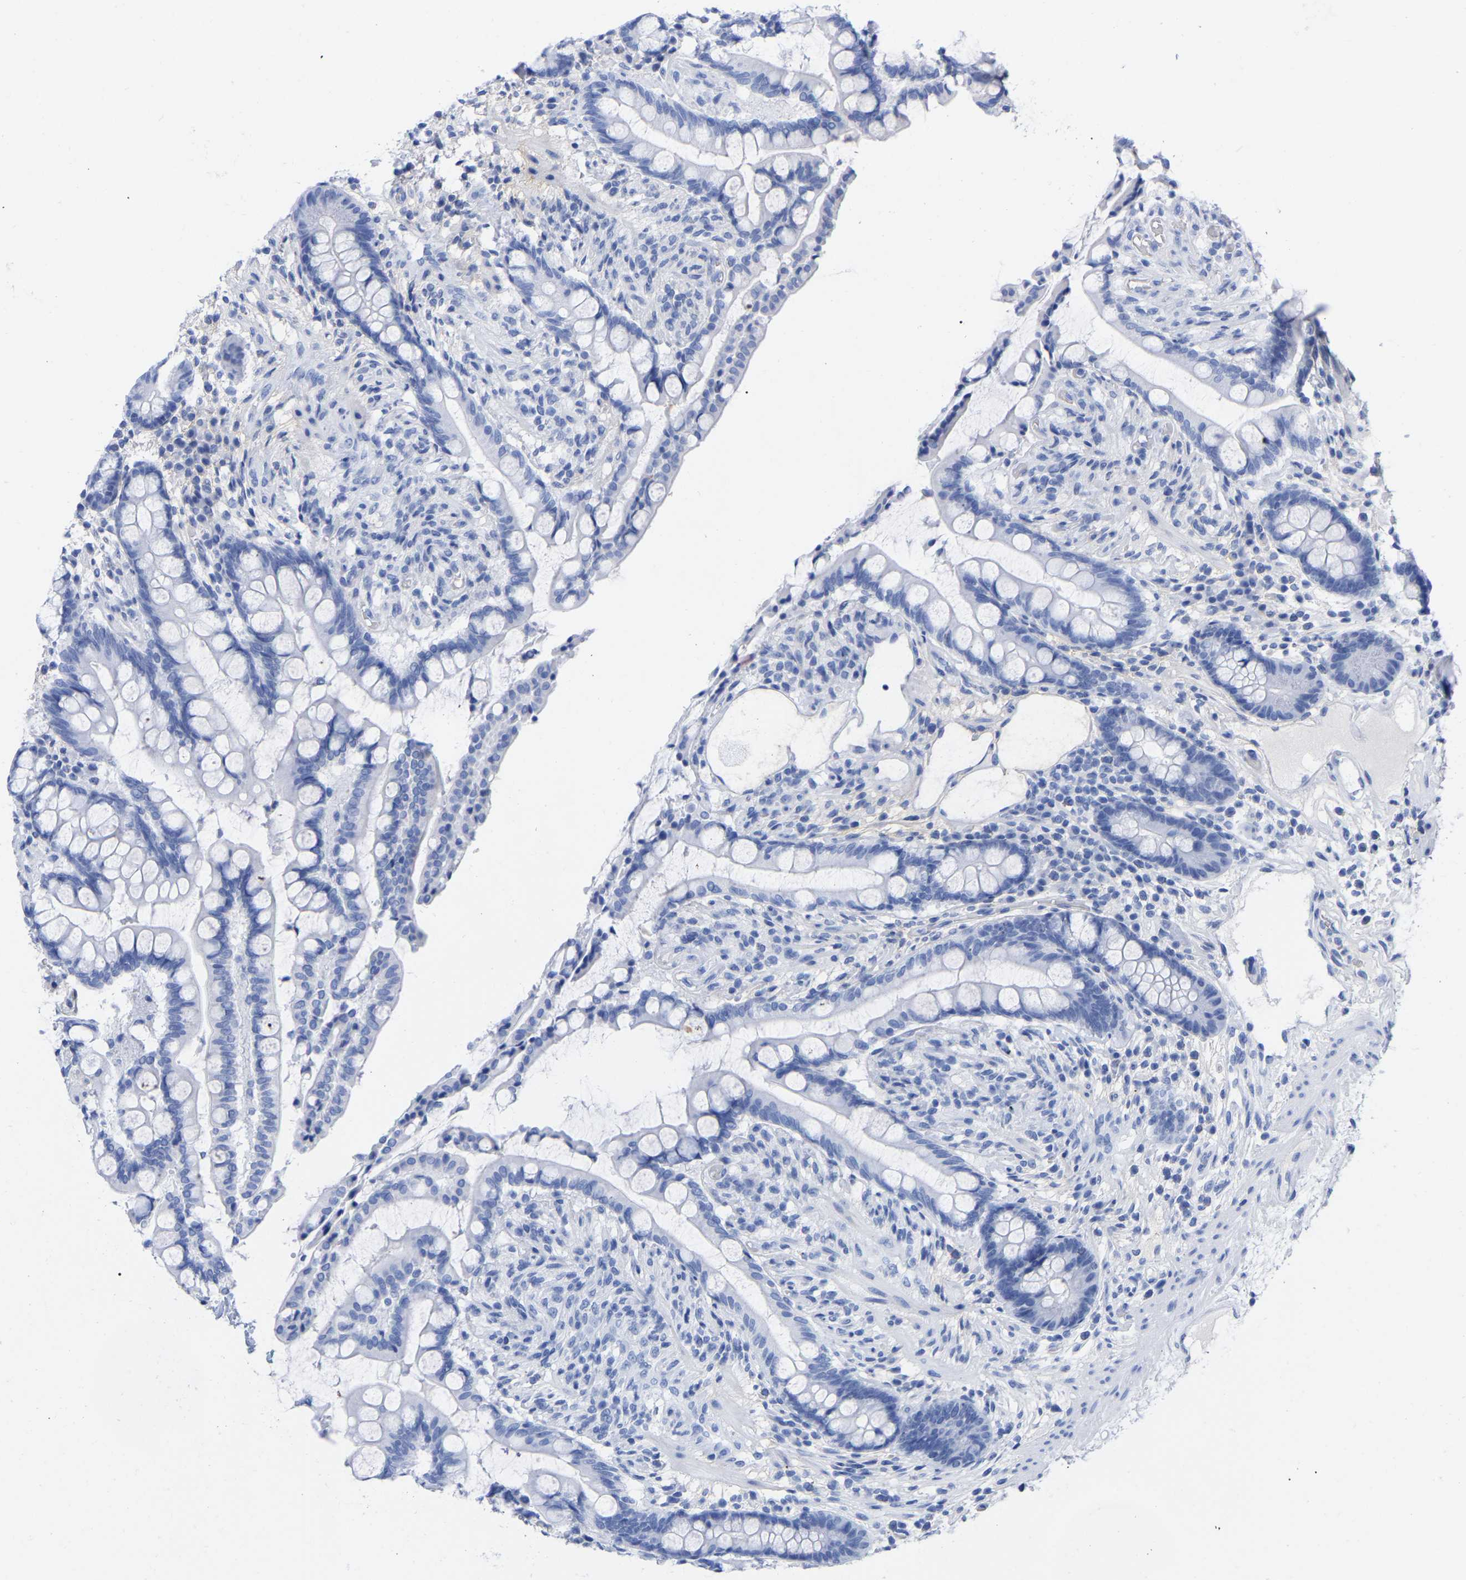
{"staining": {"intensity": "negative", "quantity": "none", "location": "none"}, "tissue": "colon", "cell_type": "Endothelial cells", "image_type": "normal", "snomed": [{"axis": "morphology", "description": "Normal tissue, NOS"}, {"axis": "topography", "description": "Colon"}], "caption": "DAB (3,3'-diaminobenzidine) immunohistochemical staining of normal colon reveals no significant staining in endothelial cells. Brightfield microscopy of immunohistochemistry stained with DAB (brown) and hematoxylin (blue), captured at high magnification.", "gene": "HAPLN1", "patient": {"sex": "male", "age": 73}}